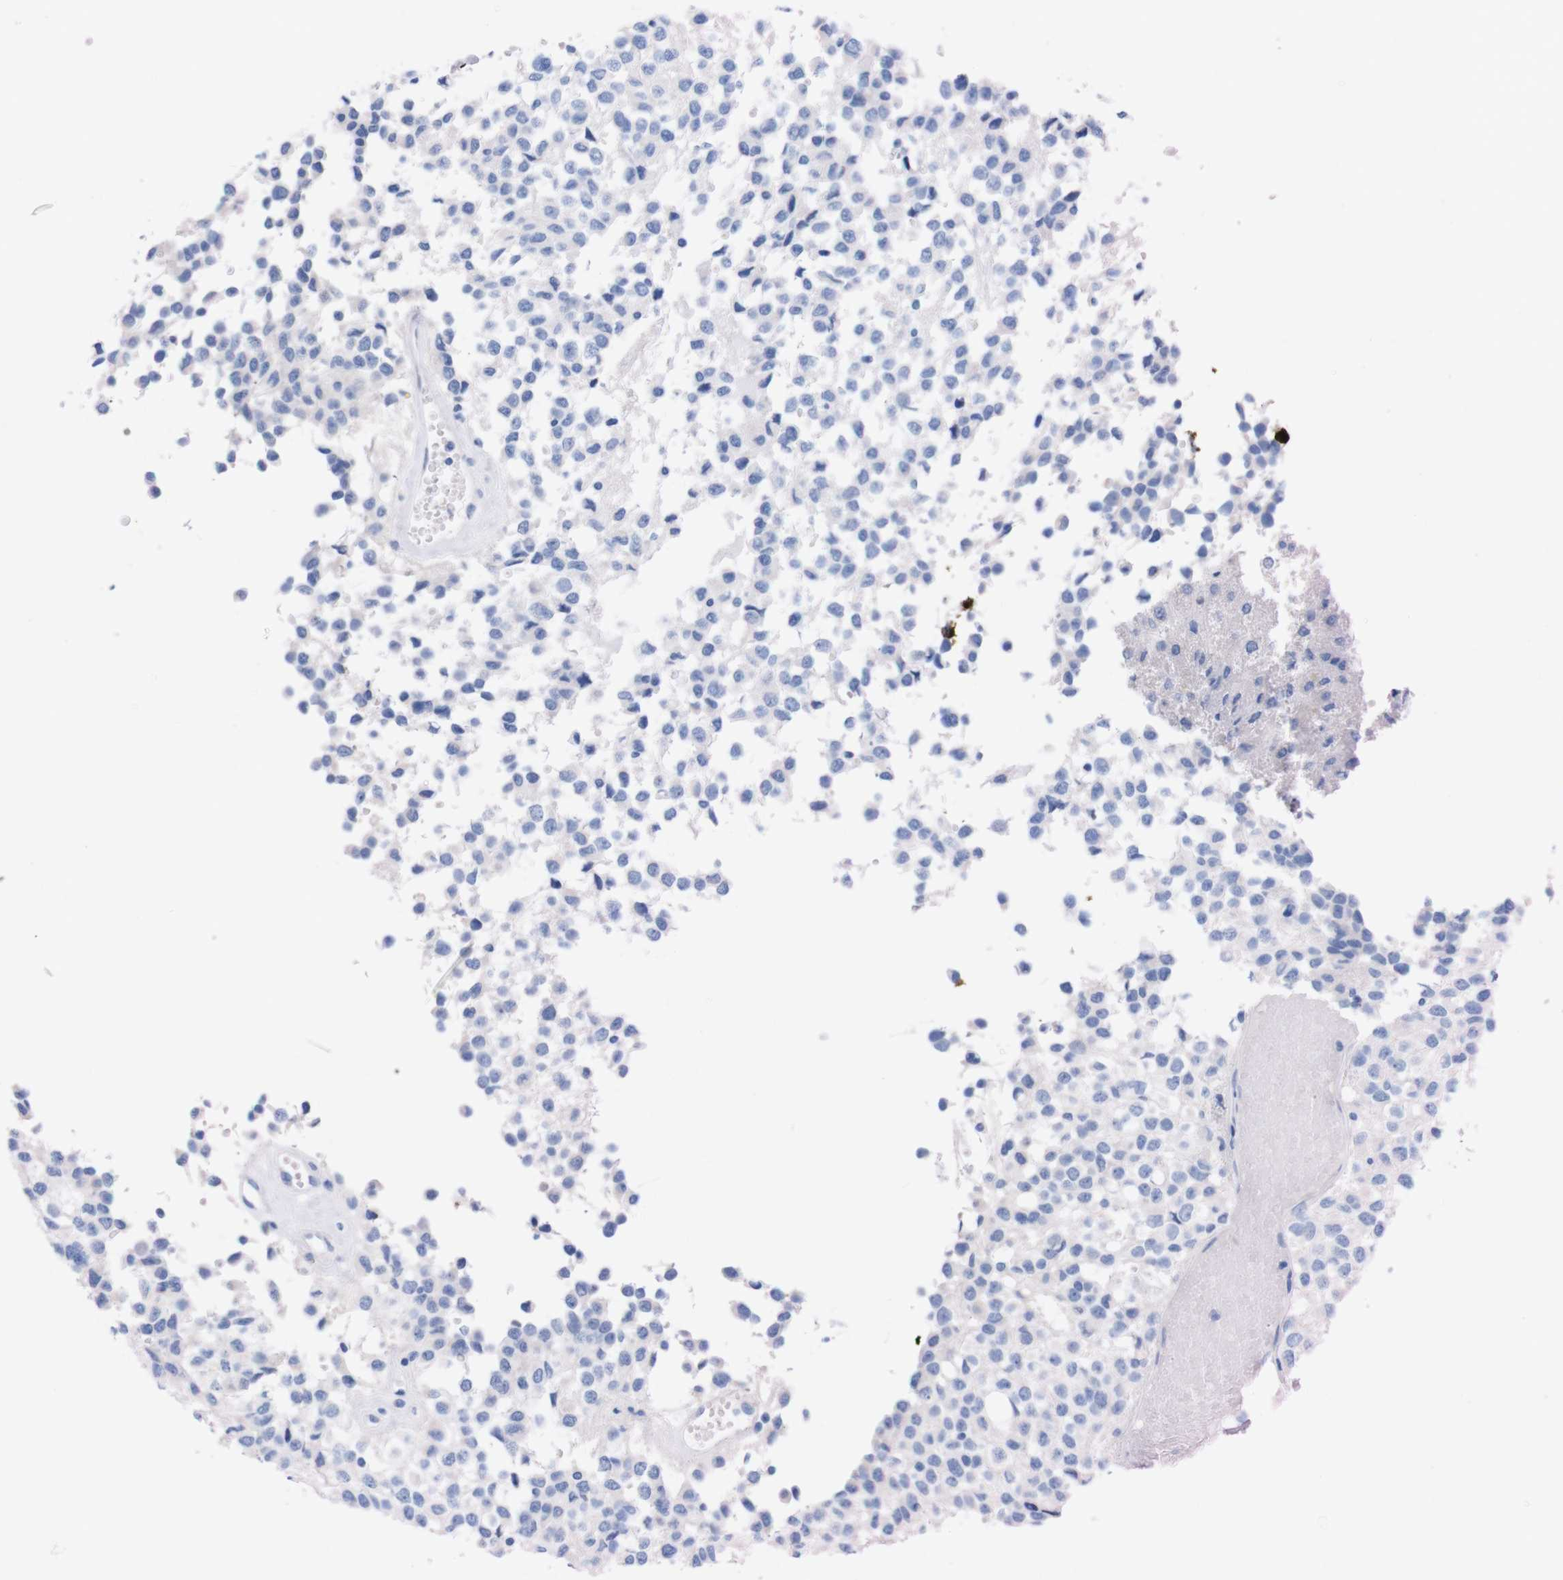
{"staining": {"intensity": "negative", "quantity": "none", "location": "none"}, "tissue": "glioma", "cell_type": "Tumor cells", "image_type": "cancer", "snomed": [{"axis": "morphology", "description": "Glioma, malignant, High grade"}, {"axis": "topography", "description": "Brain"}], "caption": "Immunohistochemistry of high-grade glioma (malignant) reveals no staining in tumor cells.", "gene": "TMEM243", "patient": {"sex": "male", "age": 32}}